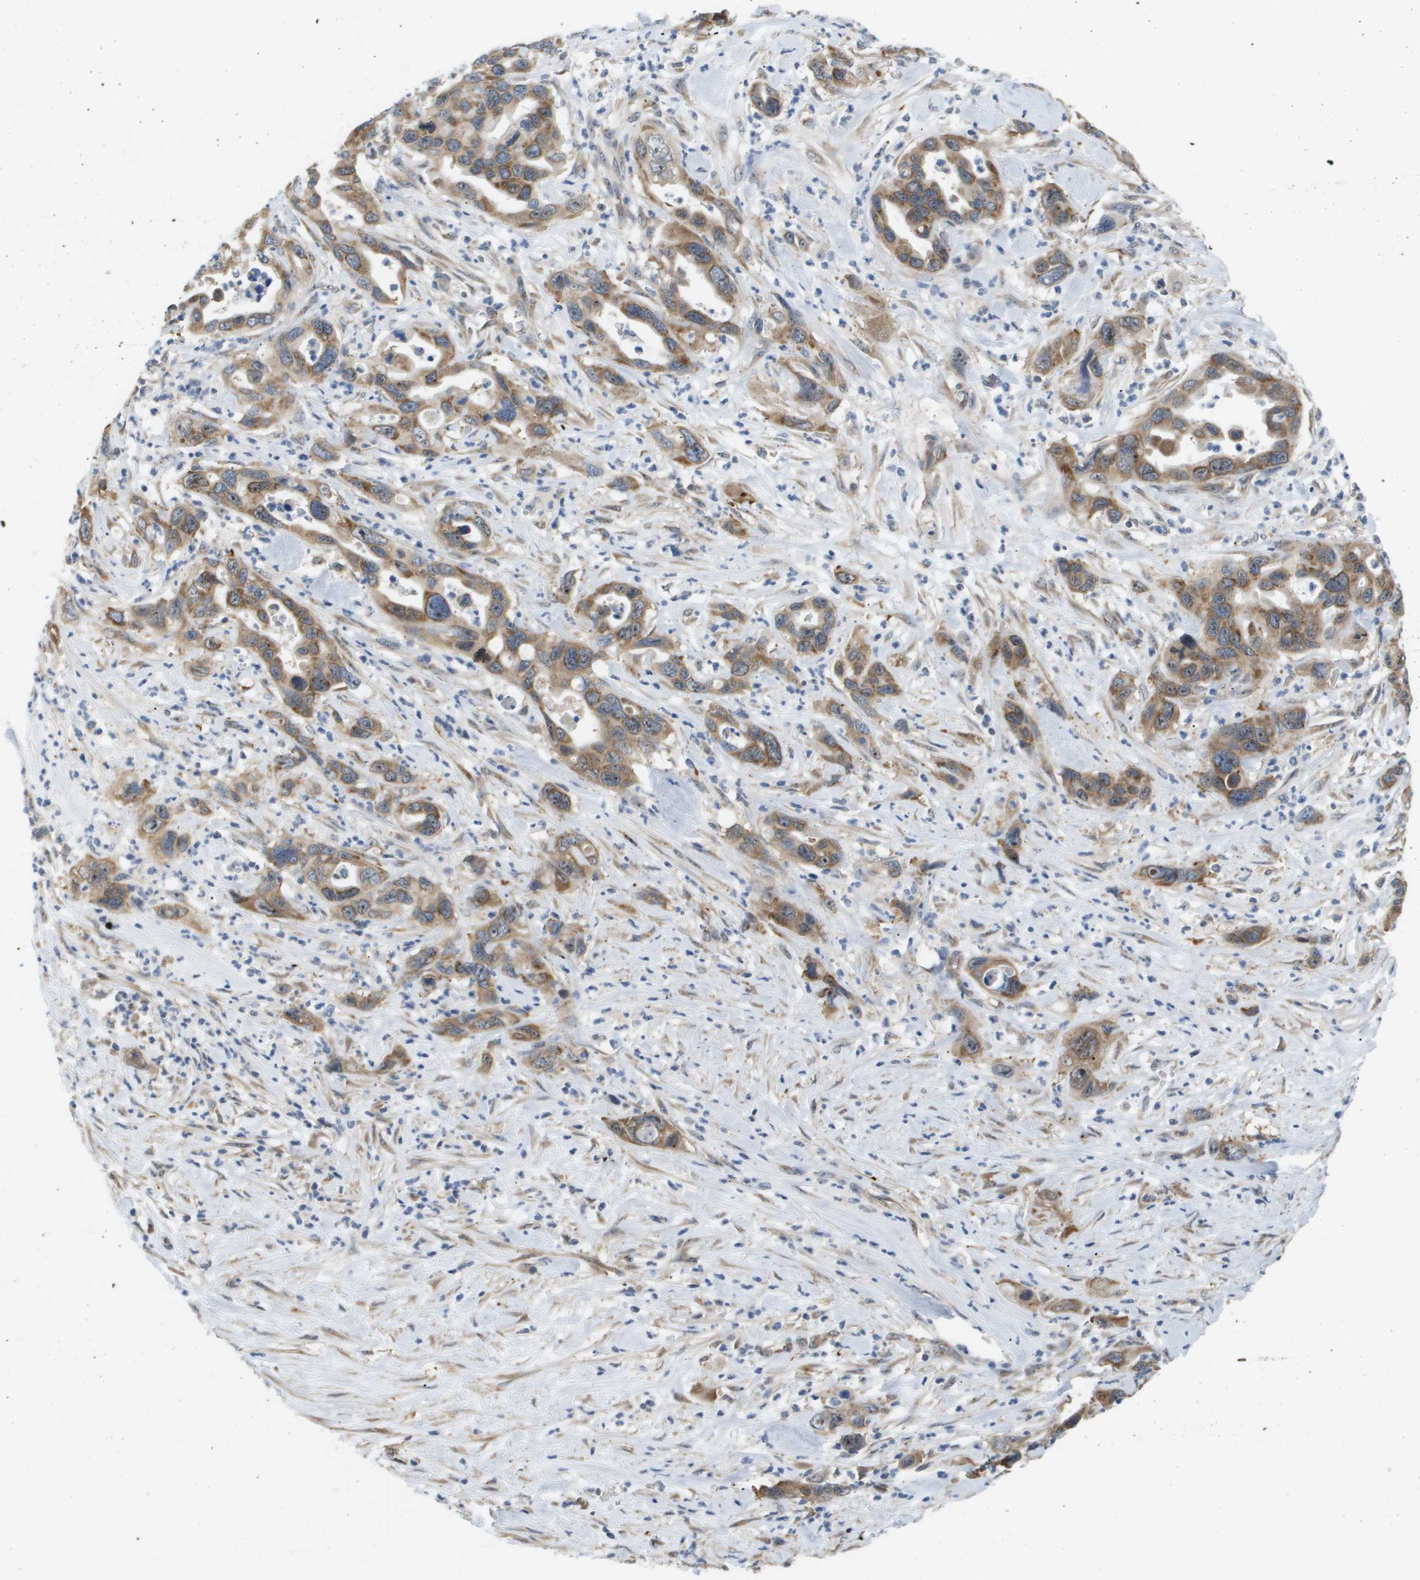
{"staining": {"intensity": "moderate", "quantity": ">75%", "location": "cytoplasmic/membranous"}, "tissue": "pancreatic cancer", "cell_type": "Tumor cells", "image_type": "cancer", "snomed": [{"axis": "morphology", "description": "Adenocarcinoma, NOS"}, {"axis": "topography", "description": "Pancreas"}], "caption": "A brown stain highlights moderate cytoplasmic/membranous positivity of a protein in human pancreatic cancer (adenocarcinoma) tumor cells.", "gene": "OTUD5", "patient": {"sex": "female", "age": 70}}